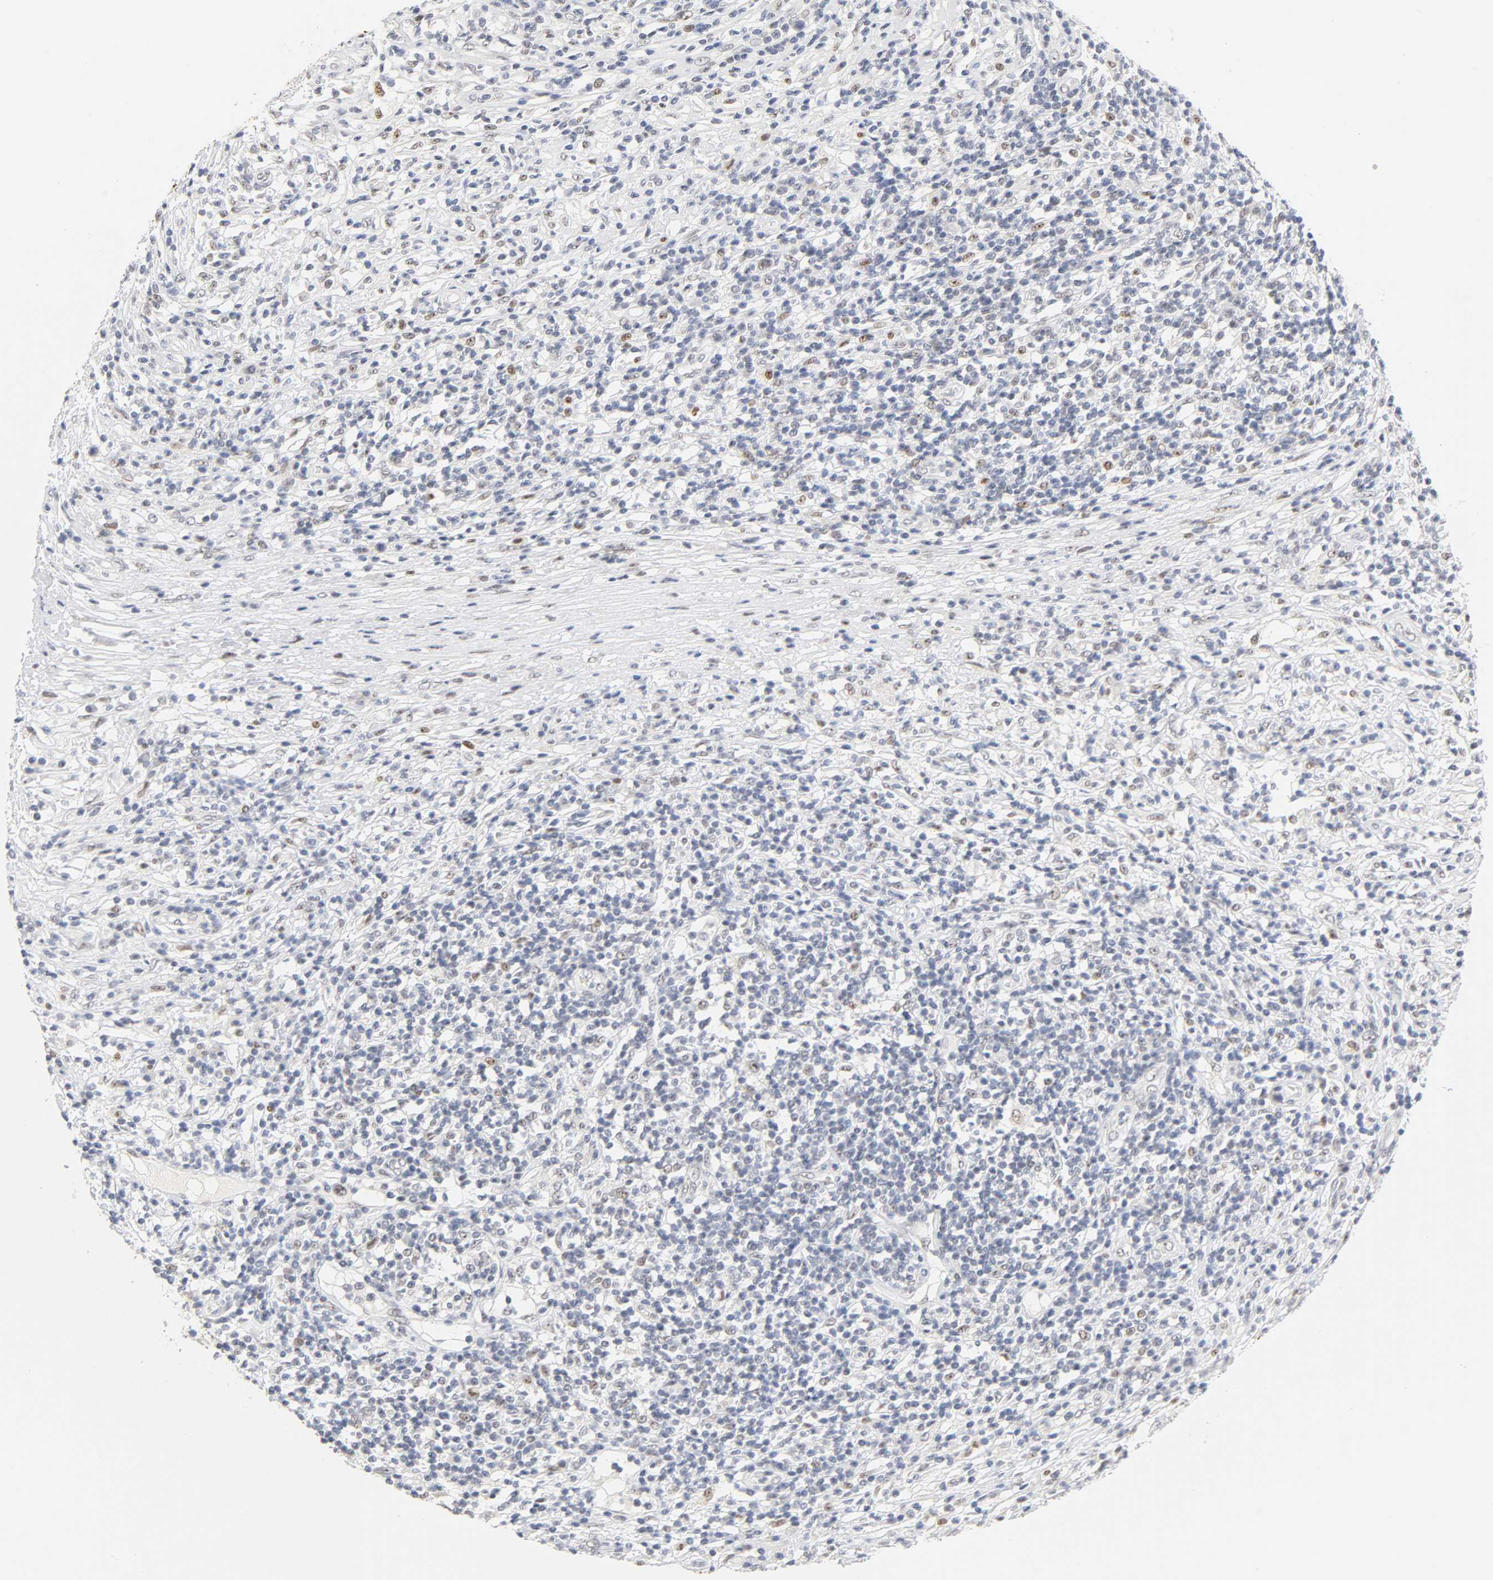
{"staining": {"intensity": "weak", "quantity": "<25%", "location": "nuclear"}, "tissue": "lymphoma", "cell_type": "Tumor cells", "image_type": "cancer", "snomed": [{"axis": "morphology", "description": "Malignant lymphoma, non-Hodgkin's type, High grade"}, {"axis": "topography", "description": "Lymph node"}], "caption": "The photomicrograph demonstrates no staining of tumor cells in high-grade malignant lymphoma, non-Hodgkin's type.", "gene": "MNAT1", "patient": {"sex": "female", "age": 84}}